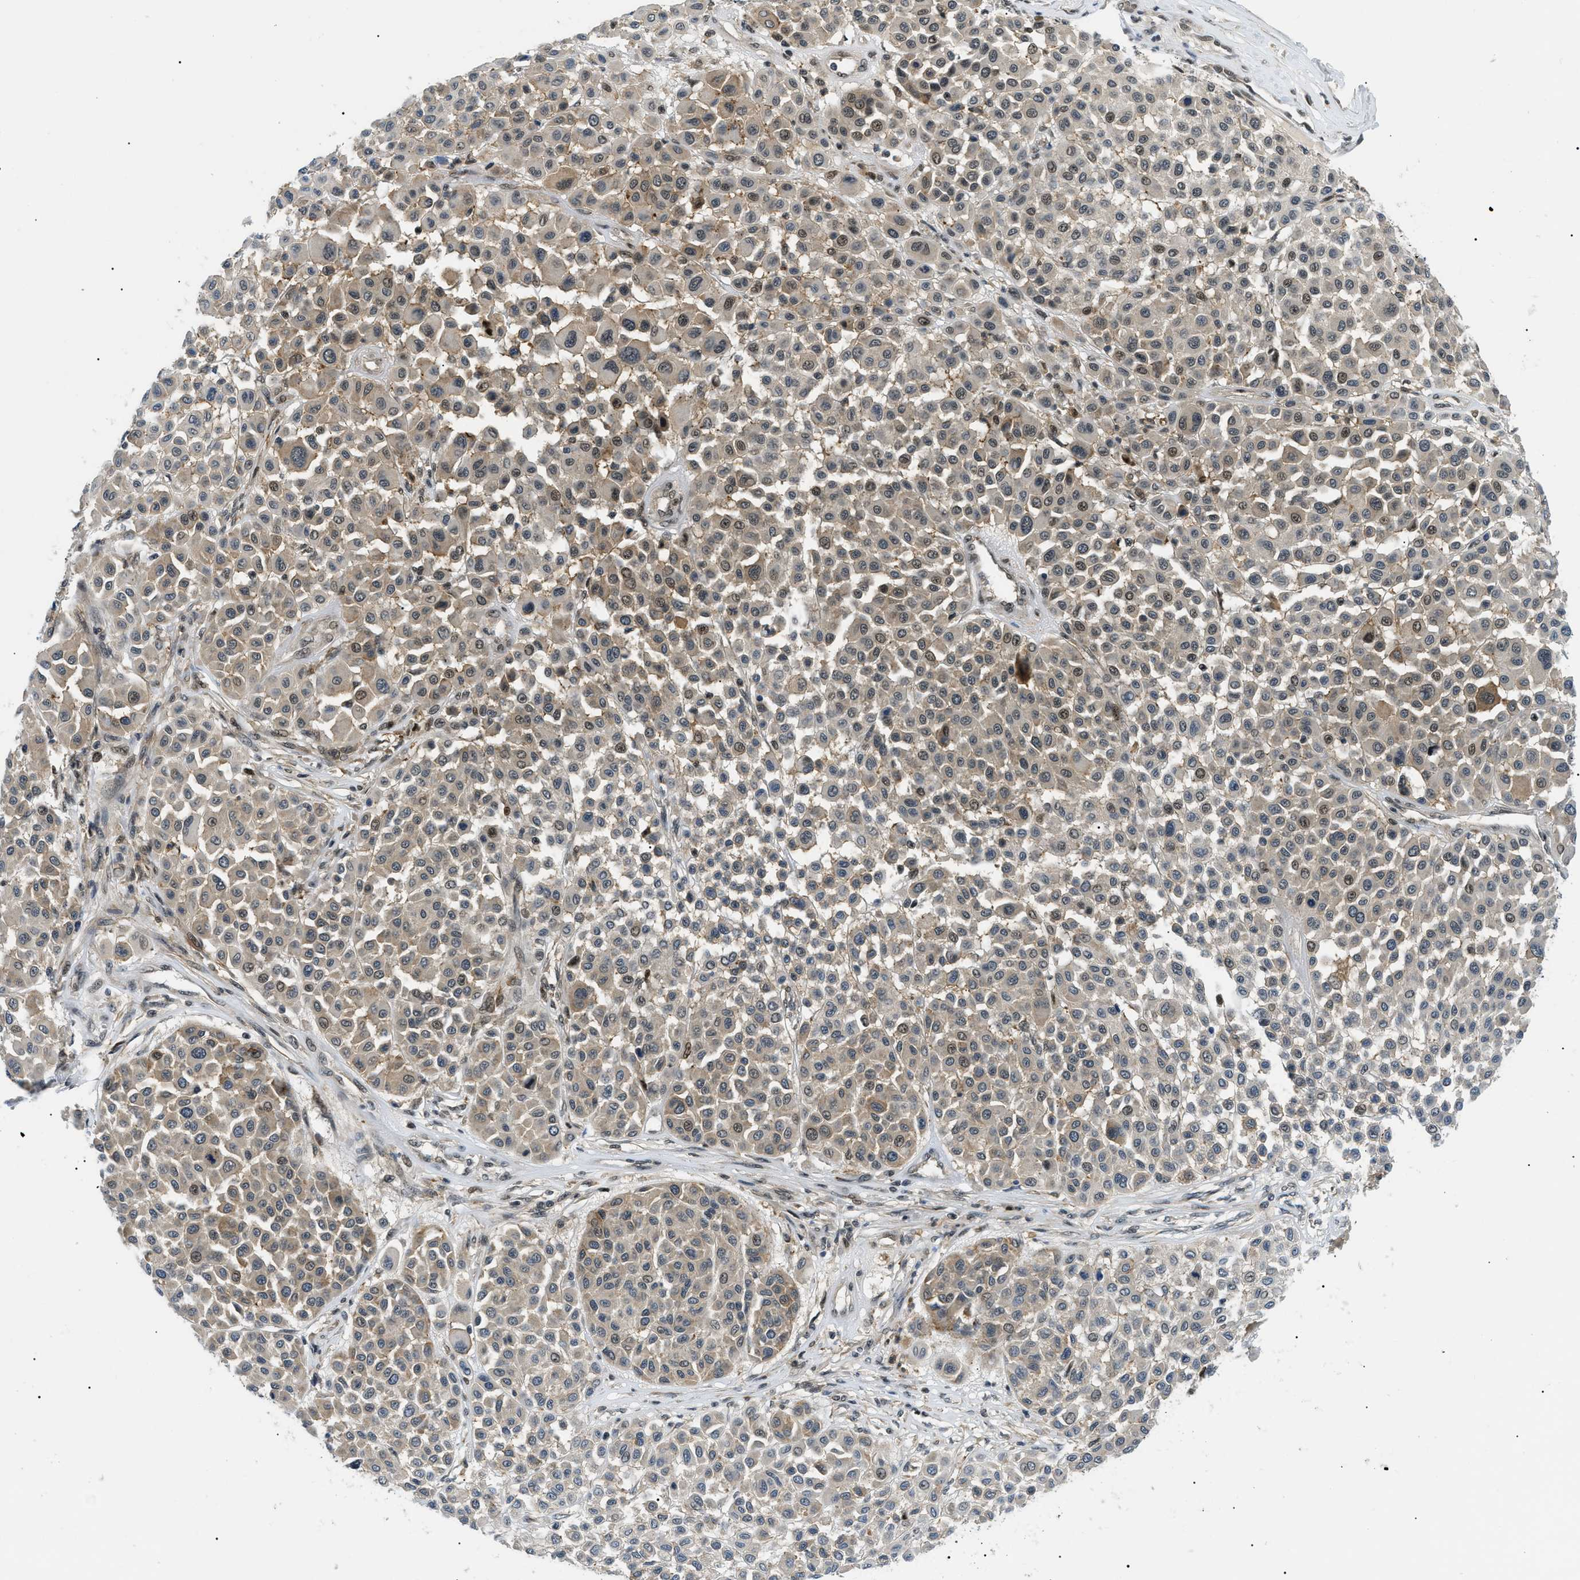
{"staining": {"intensity": "moderate", "quantity": ">75%", "location": "cytoplasmic/membranous,nuclear"}, "tissue": "melanoma", "cell_type": "Tumor cells", "image_type": "cancer", "snomed": [{"axis": "morphology", "description": "Malignant melanoma, Metastatic site"}, {"axis": "topography", "description": "Soft tissue"}], "caption": "DAB immunohistochemical staining of human melanoma exhibits moderate cytoplasmic/membranous and nuclear protein positivity in approximately >75% of tumor cells.", "gene": "RBM15", "patient": {"sex": "male", "age": 41}}